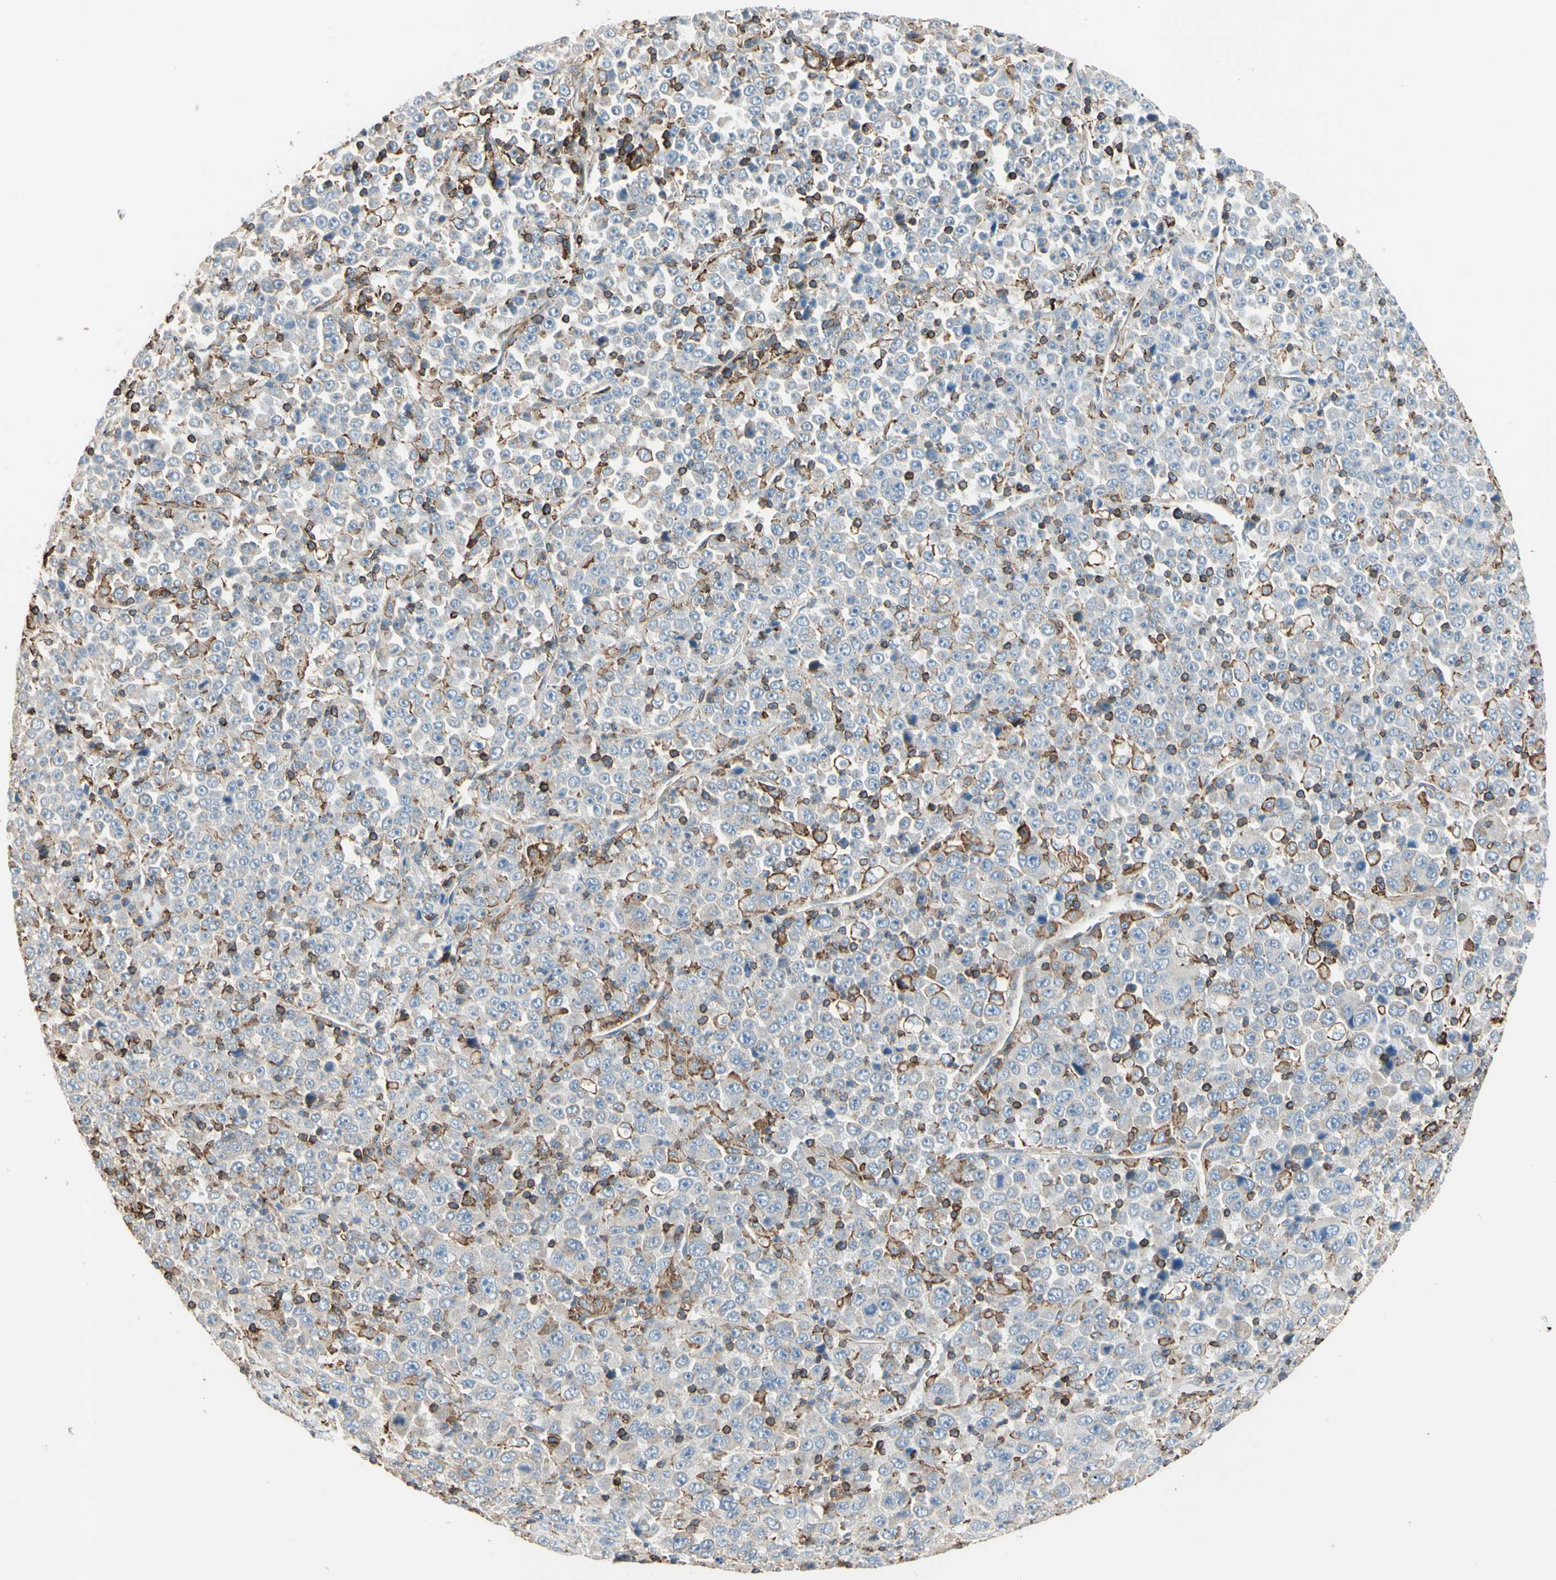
{"staining": {"intensity": "moderate", "quantity": "<25%", "location": "cytoplasmic/membranous"}, "tissue": "stomach cancer", "cell_type": "Tumor cells", "image_type": "cancer", "snomed": [{"axis": "morphology", "description": "Normal tissue, NOS"}, {"axis": "morphology", "description": "Adenocarcinoma, NOS"}, {"axis": "topography", "description": "Stomach, upper"}, {"axis": "topography", "description": "Stomach"}], "caption": "Immunohistochemical staining of stomach cancer shows low levels of moderate cytoplasmic/membranous positivity in about <25% of tumor cells. (DAB (3,3'-diaminobenzidine) IHC with brightfield microscopy, high magnification).", "gene": "SEMA4C", "patient": {"sex": "male", "age": 59}}